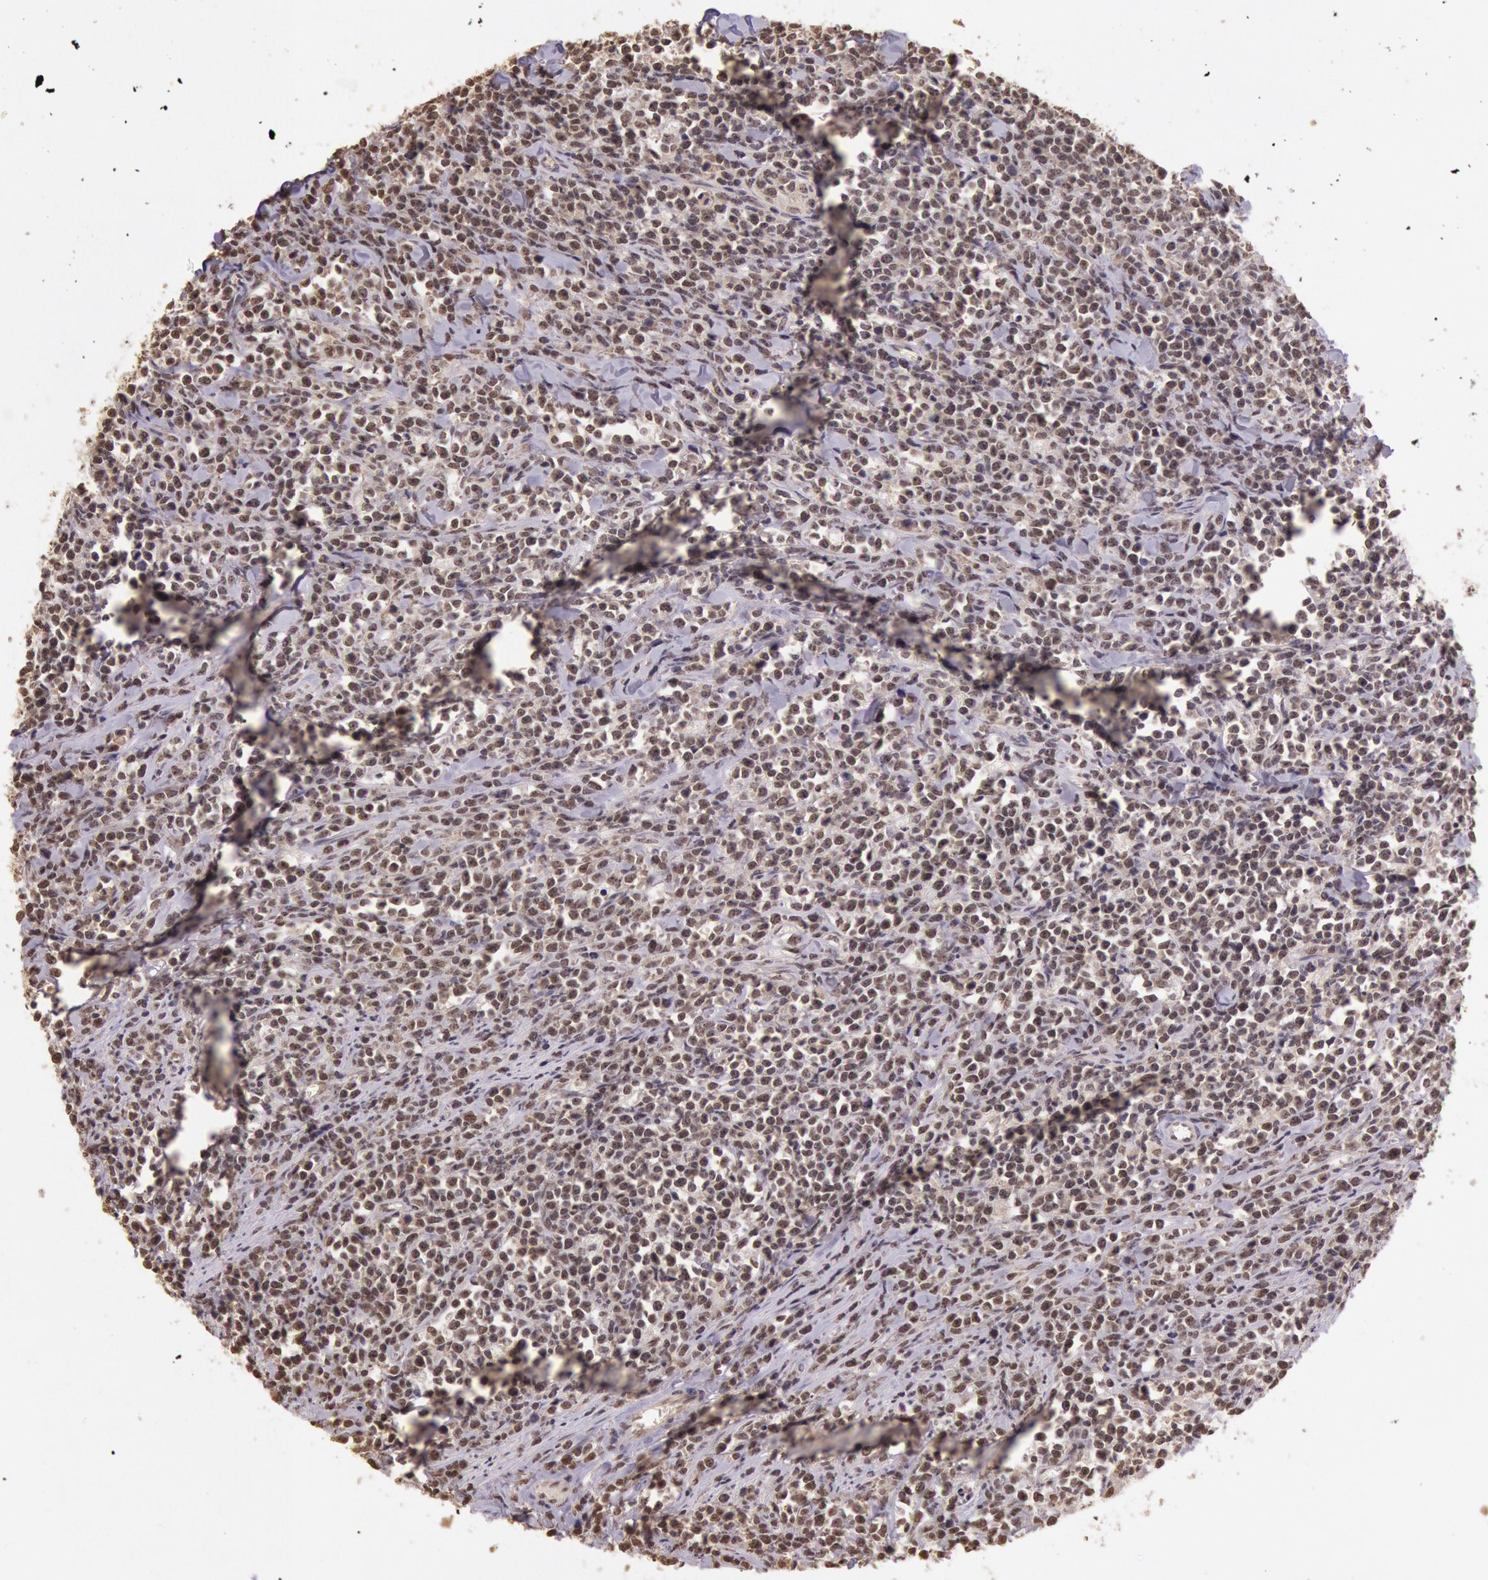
{"staining": {"intensity": "negative", "quantity": "none", "location": "none"}, "tissue": "lymphoma", "cell_type": "Tumor cells", "image_type": "cancer", "snomed": [{"axis": "morphology", "description": "Malignant lymphoma, non-Hodgkin's type, High grade"}, {"axis": "topography", "description": "Small intestine"}, {"axis": "topography", "description": "Colon"}], "caption": "A micrograph of human malignant lymphoma, non-Hodgkin's type (high-grade) is negative for staining in tumor cells. The staining was performed using DAB (3,3'-diaminobenzidine) to visualize the protein expression in brown, while the nuclei were stained in blue with hematoxylin (Magnification: 20x).", "gene": "RTL10", "patient": {"sex": "male", "age": 8}}